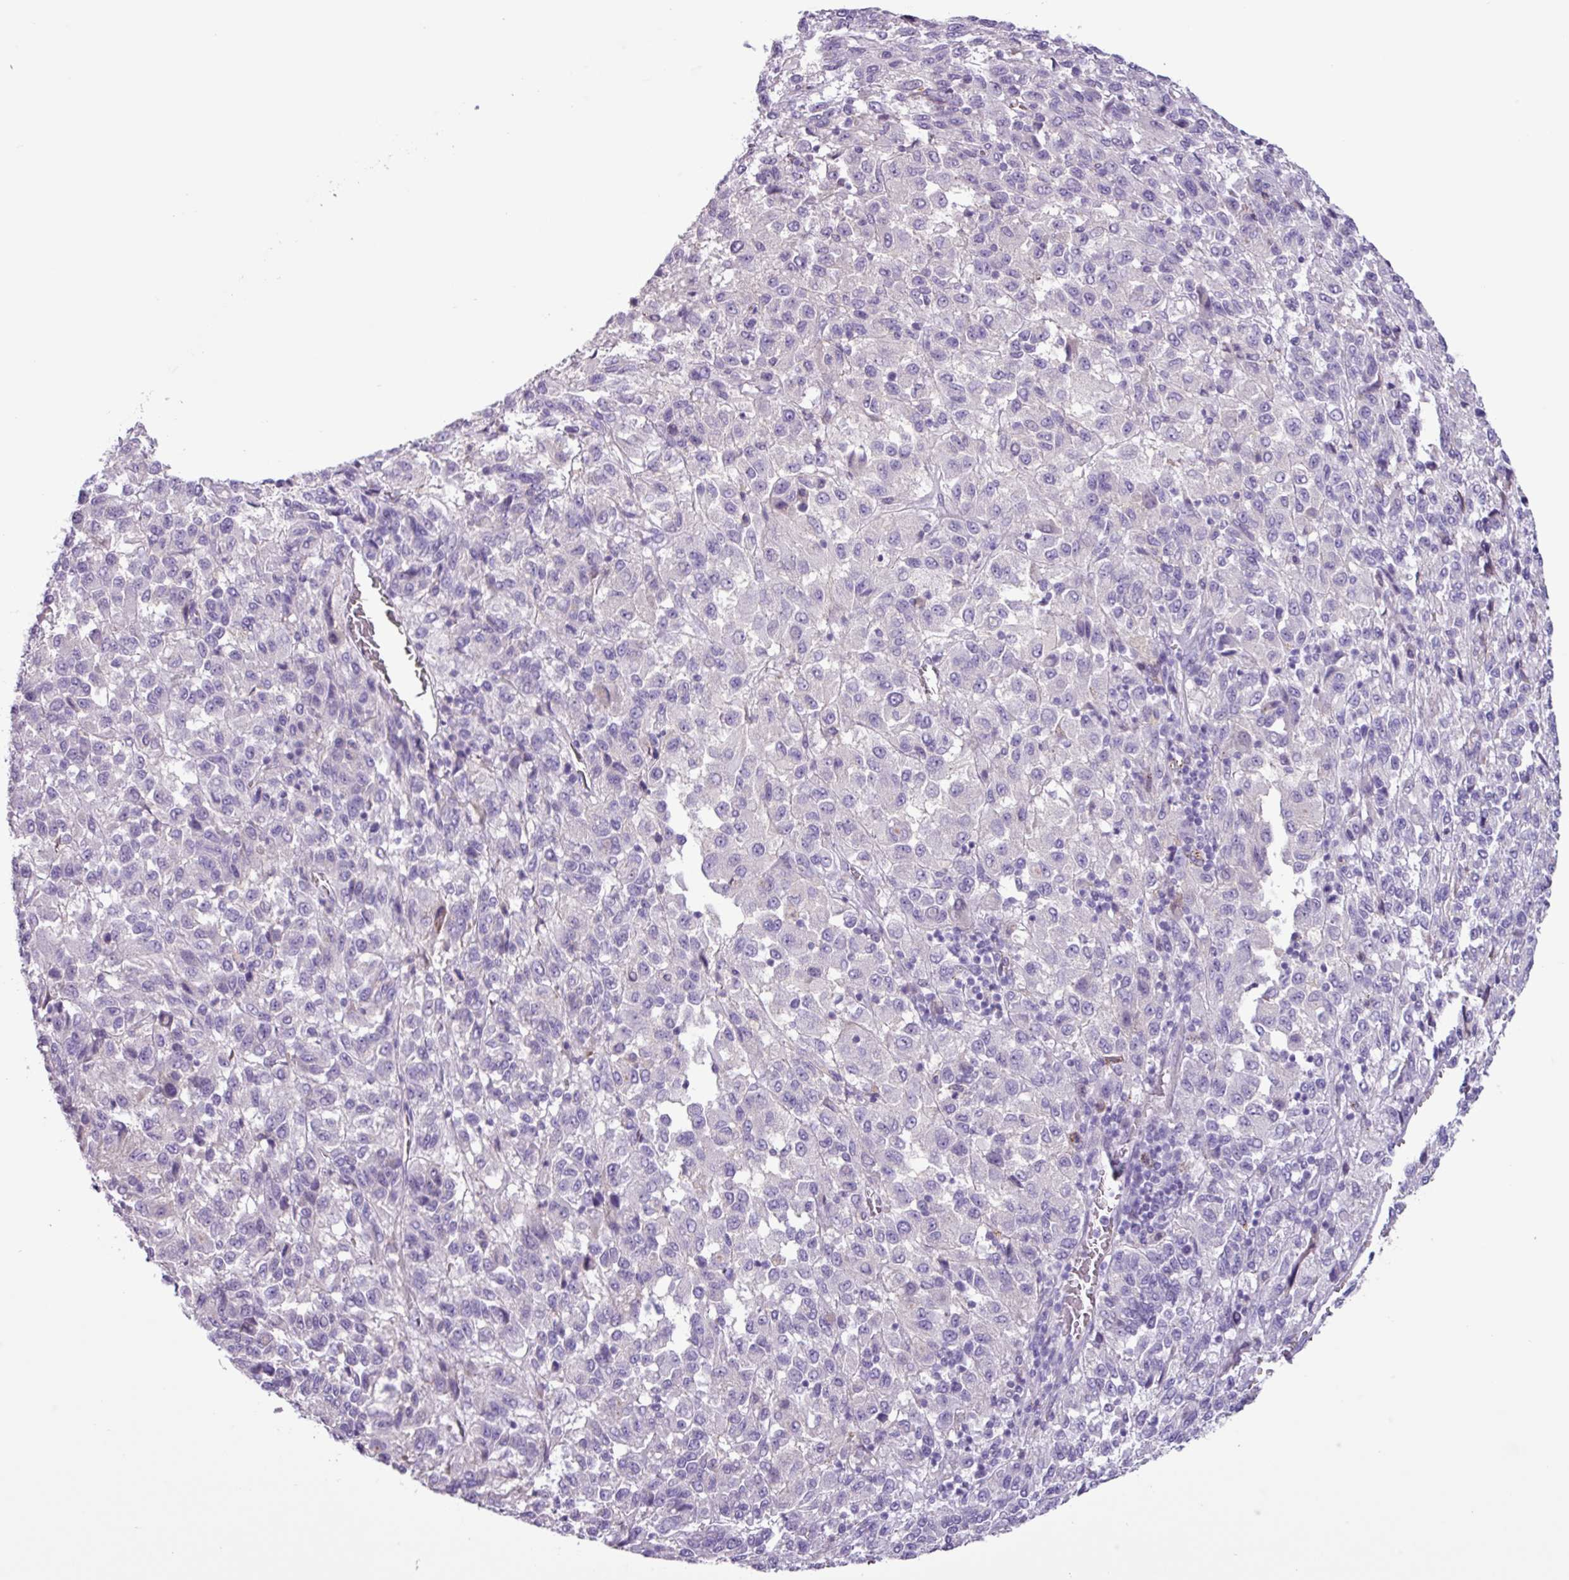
{"staining": {"intensity": "negative", "quantity": "none", "location": "none"}, "tissue": "melanoma", "cell_type": "Tumor cells", "image_type": "cancer", "snomed": [{"axis": "morphology", "description": "Malignant melanoma, Metastatic site"}, {"axis": "topography", "description": "Lung"}], "caption": "Immunohistochemistry image of human malignant melanoma (metastatic site) stained for a protein (brown), which shows no staining in tumor cells.", "gene": "CYSTM1", "patient": {"sex": "male", "age": 64}}